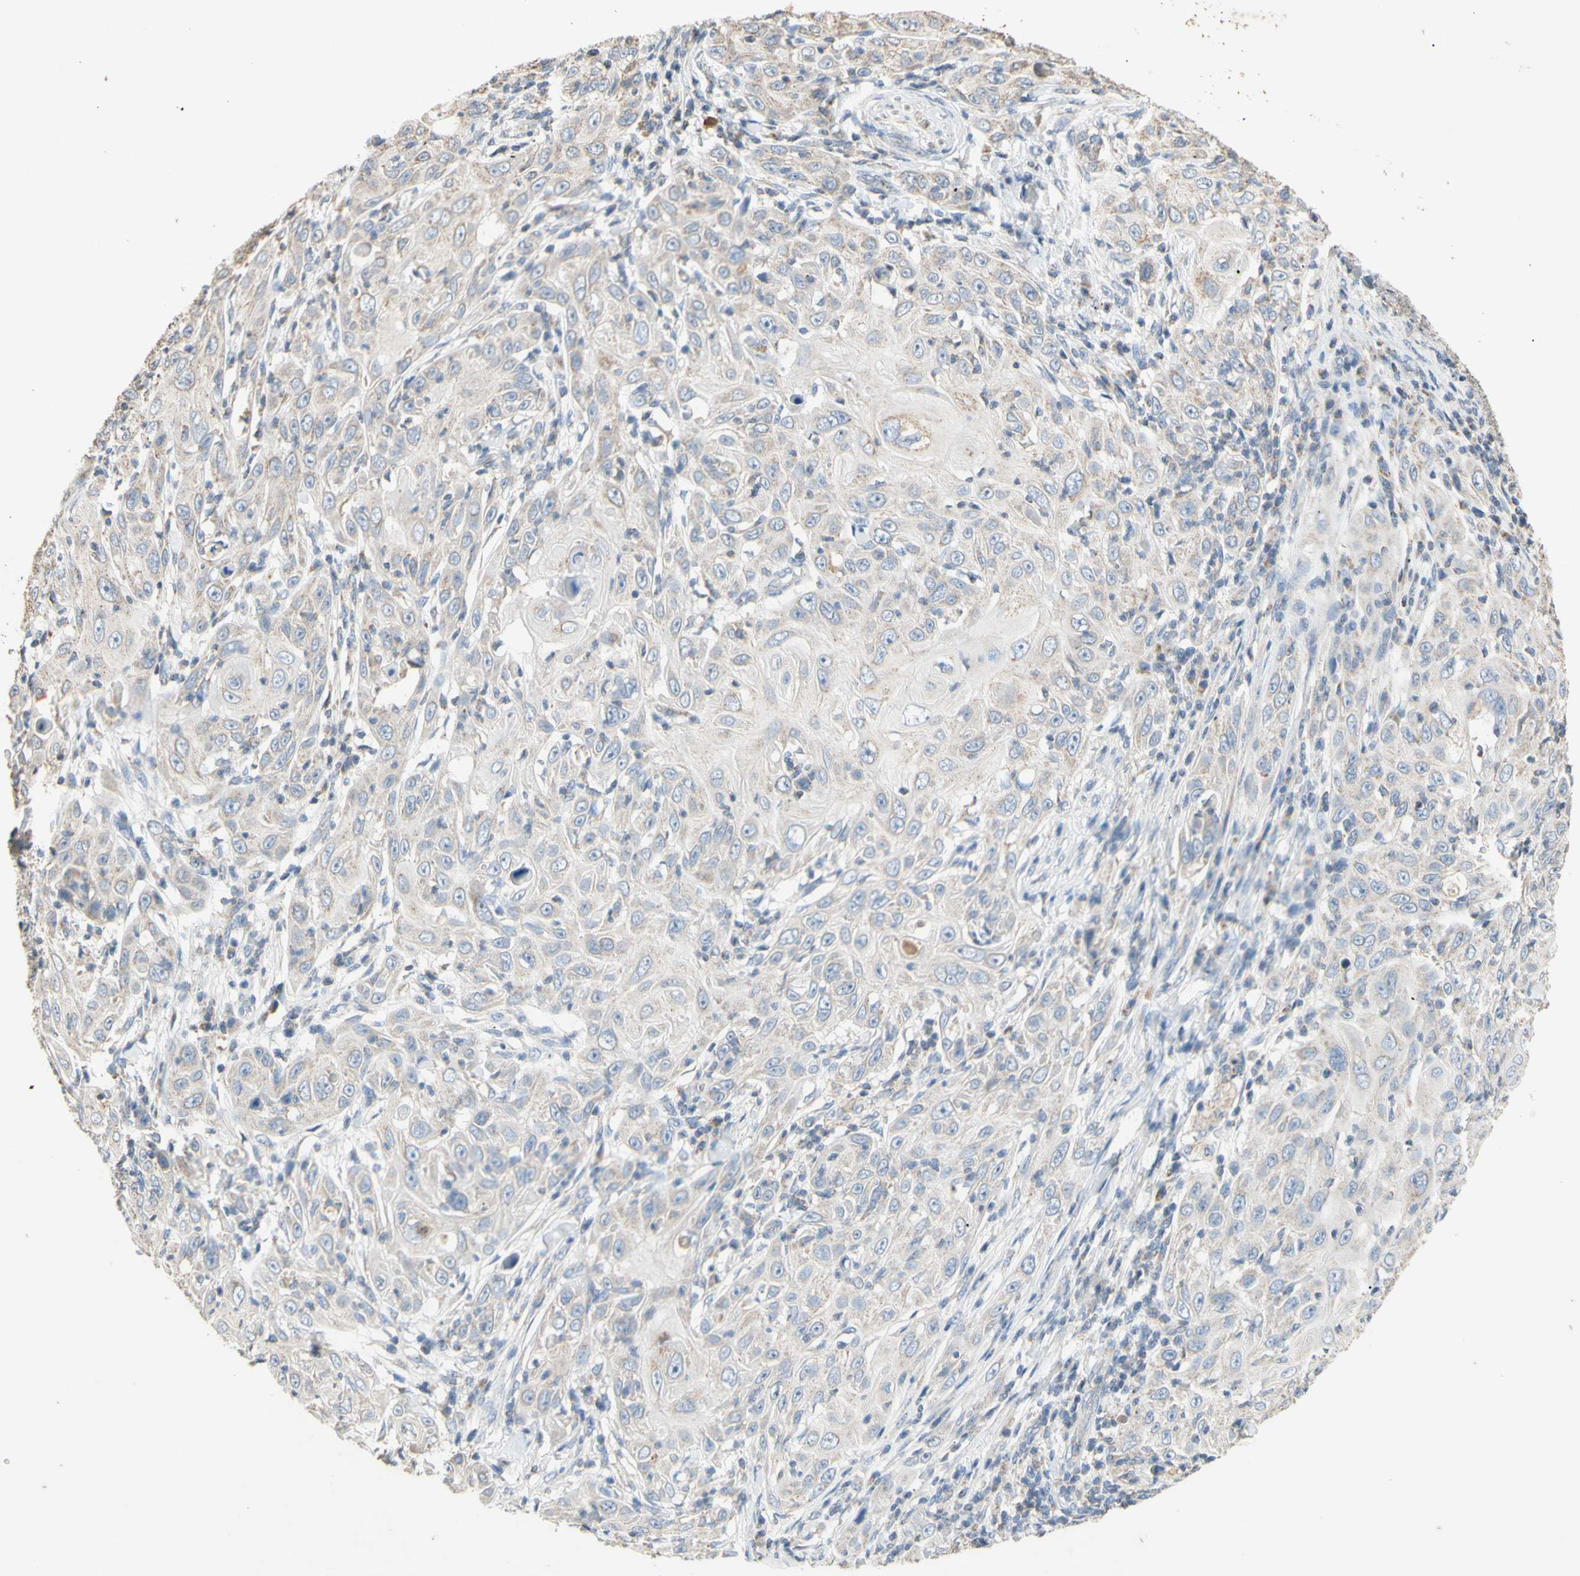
{"staining": {"intensity": "negative", "quantity": "none", "location": "none"}, "tissue": "skin cancer", "cell_type": "Tumor cells", "image_type": "cancer", "snomed": [{"axis": "morphology", "description": "Squamous cell carcinoma, NOS"}, {"axis": "topography", "description": "Skin"}], "caption": "Skin cancer was stained to show a protein in brown. There is no significant expression in tumor cells.", "gene": "PTGIS", "patient": {"sex": "female", "age": 88}}